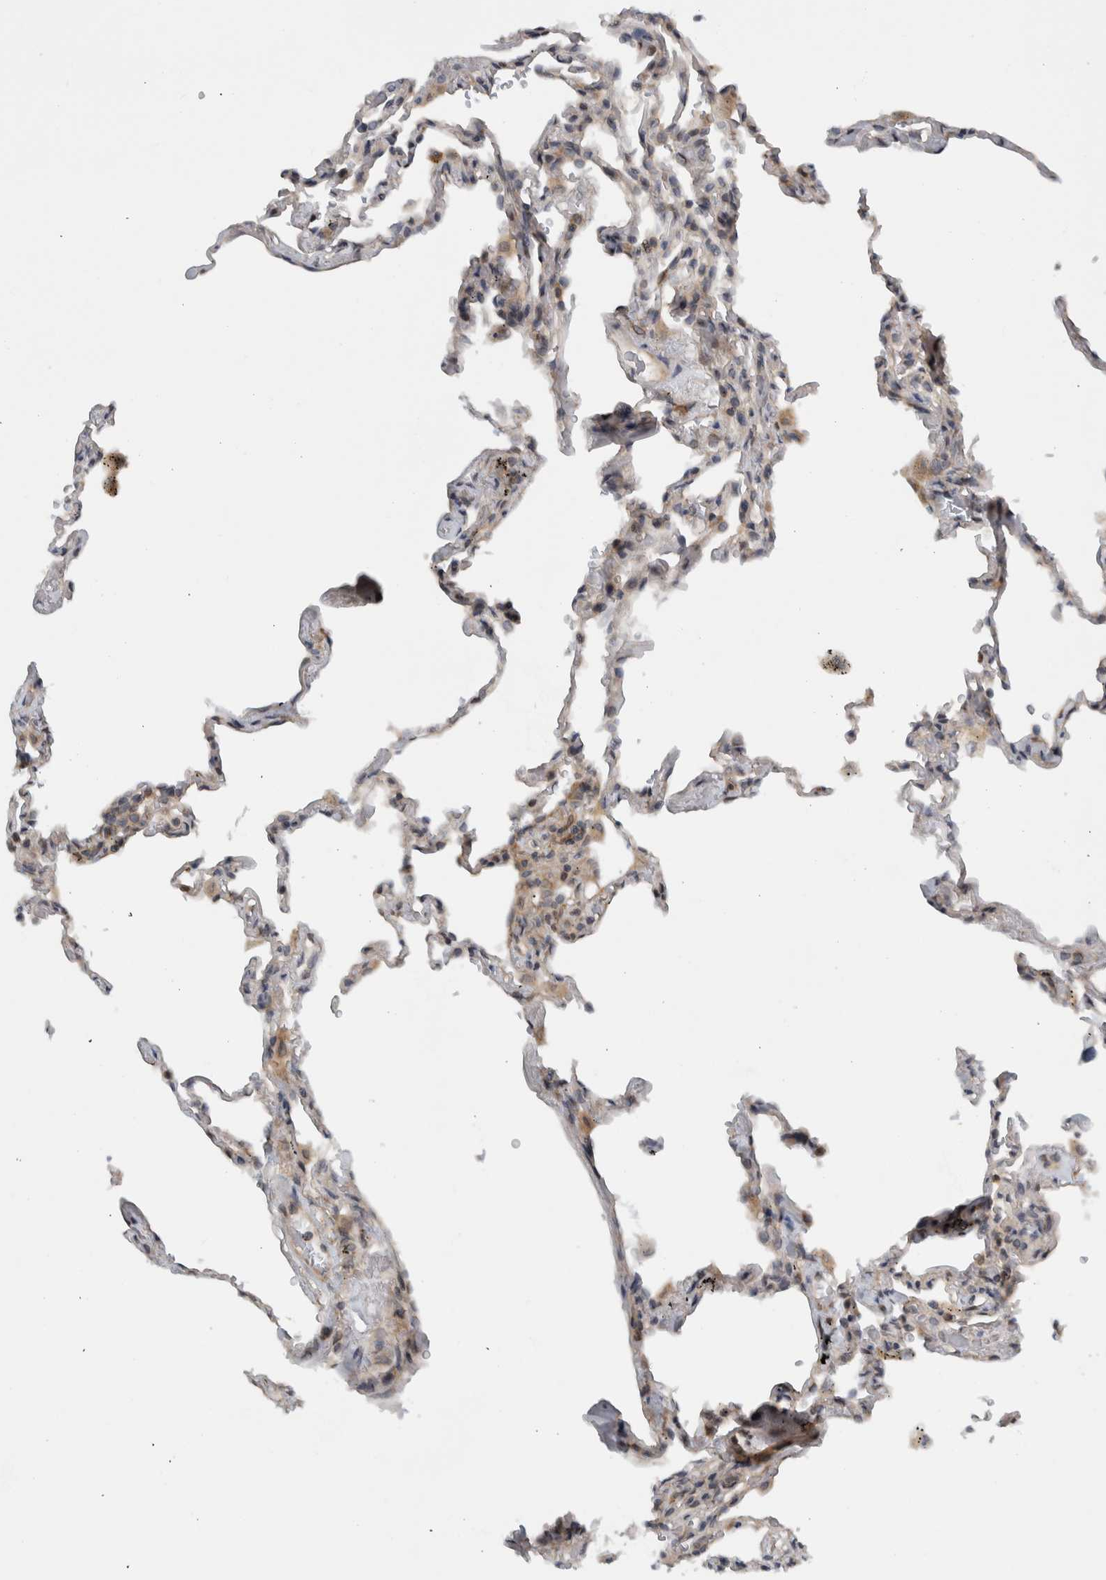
{"staining": {"intensity": "weak", "quantity": "<25%", "location": "cytoplasmic/membranous"}, "tissue": "lung", "cell_type": "Alveolar cells", "image_type": "normal", "snomed": [{"axis": "morphology", "description": "Normal tissue, NOS"}, {"axis": "topography", "description": "Lung"}], "caption": "Immunohistochemical staining of normal lung shows no significant positivity in alveolar cells.", "gene": "CCDC43", "patient": {"sex": "male", "age": 59}}